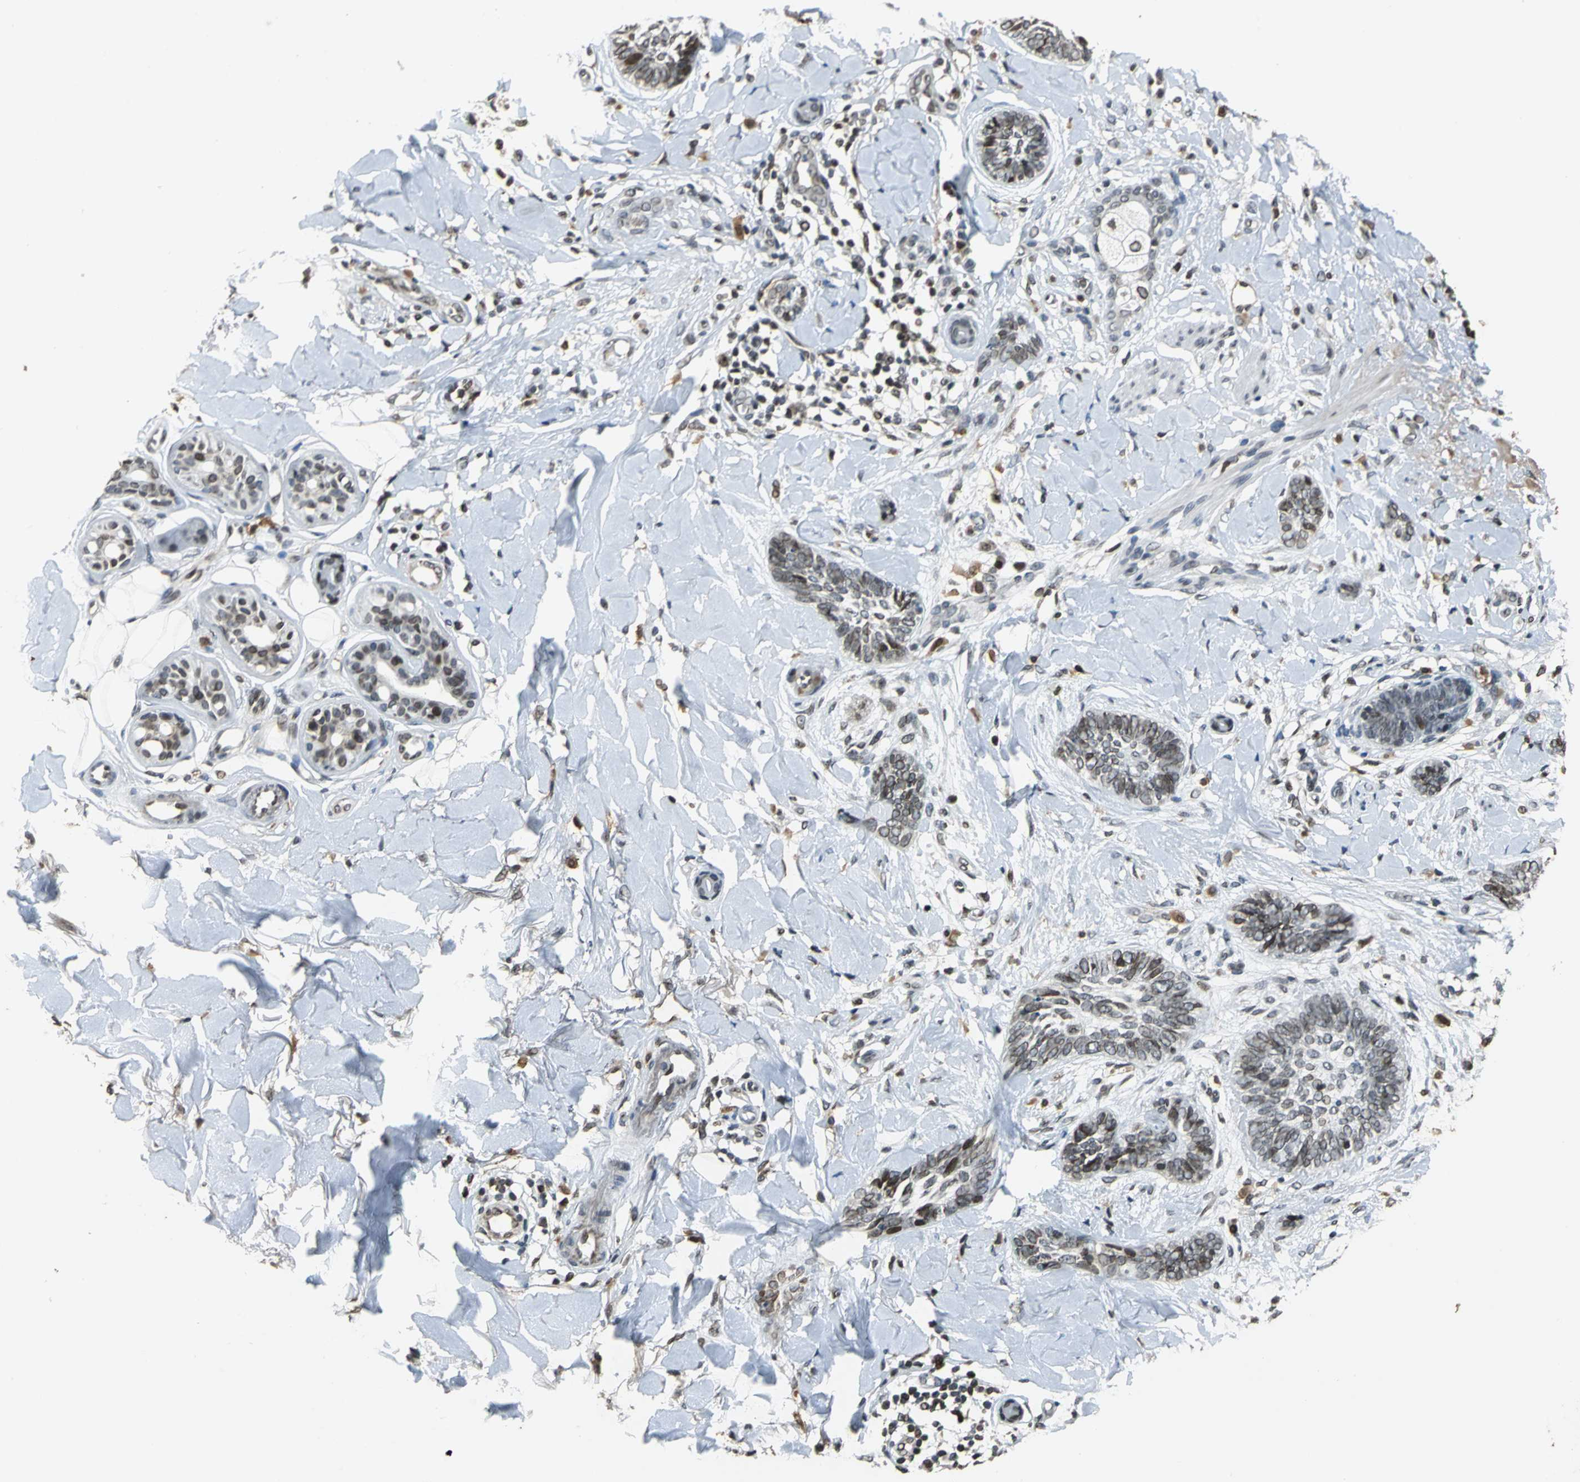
{"staining": {"intensity": "moderate", "quantity": "25%-75%", "location": "cytoplasmic/membranous,nuclear"}, "tissue": "skin cancer", "cell_type": "Tumor cells", "image_type": "cancer", "snomed": [{"axis": "morphology", "description": "Basal cell carcinoma"}, {"axis": "topography", "description": "Skin"}], "caption": "Human skin cancer (basal cell carcinoma) stained with a protein marker displays moderate staining in tumor cells.", "gene": "BRIP1", "patient": {"sex": "female", "age": 58}}